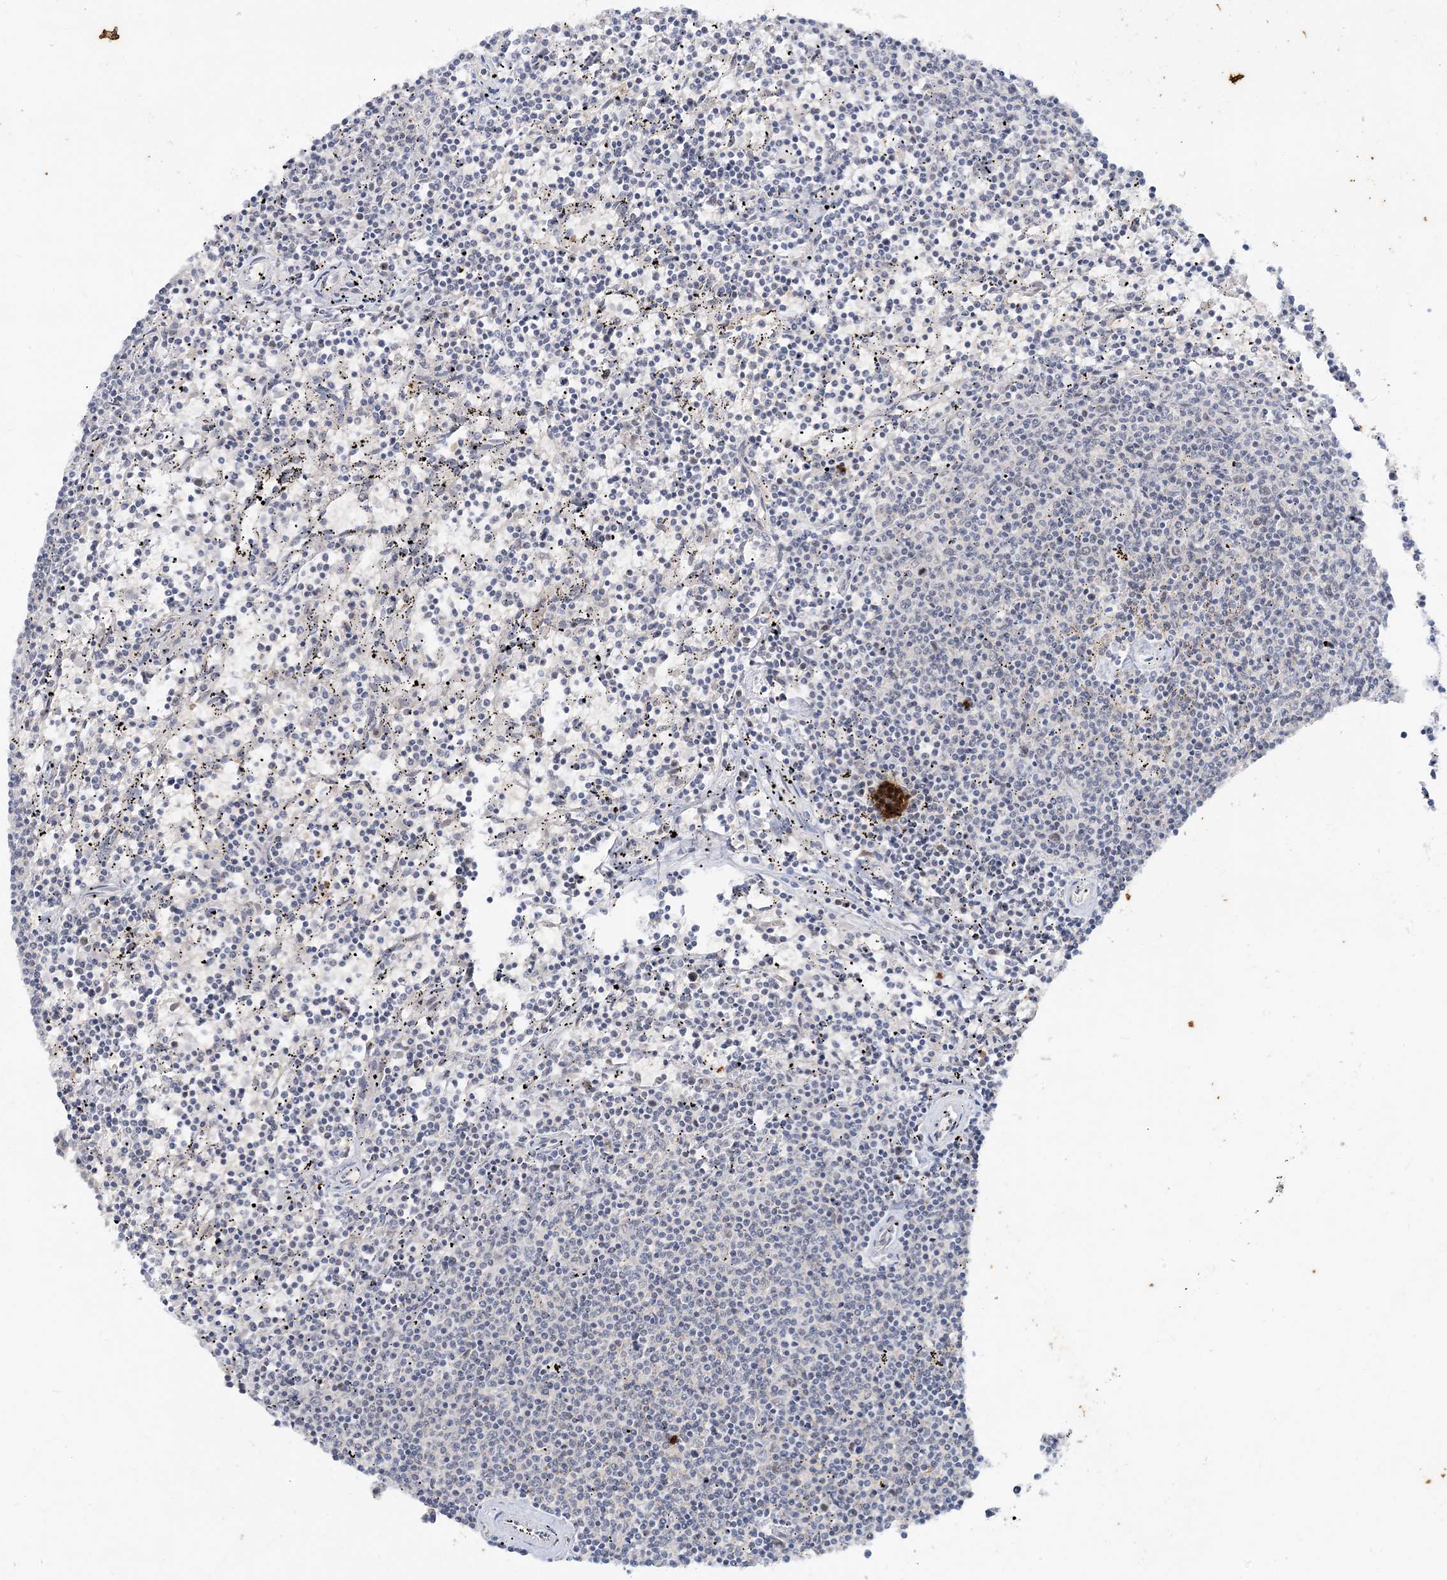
{"staining": {"intensity": "negative", "quantity": "none", "location": "none"}, "tissue": "lymphoma", "cell_type": "Tumor cells", "image_type": "cancer", "snomed": [{"axis": "morphology", "description": "Malignant lymphoma, non-Hodgkin's type, Low grade"}, {"axis": "topography", "description": "Spleen"}], "caption": "The micrograph displays no staining of tumor cells in low-grade malignant lymphoma, non-Hodgkin's type.", "gene": "LEXM", "patient": {"sex": "female", "age": 50}}